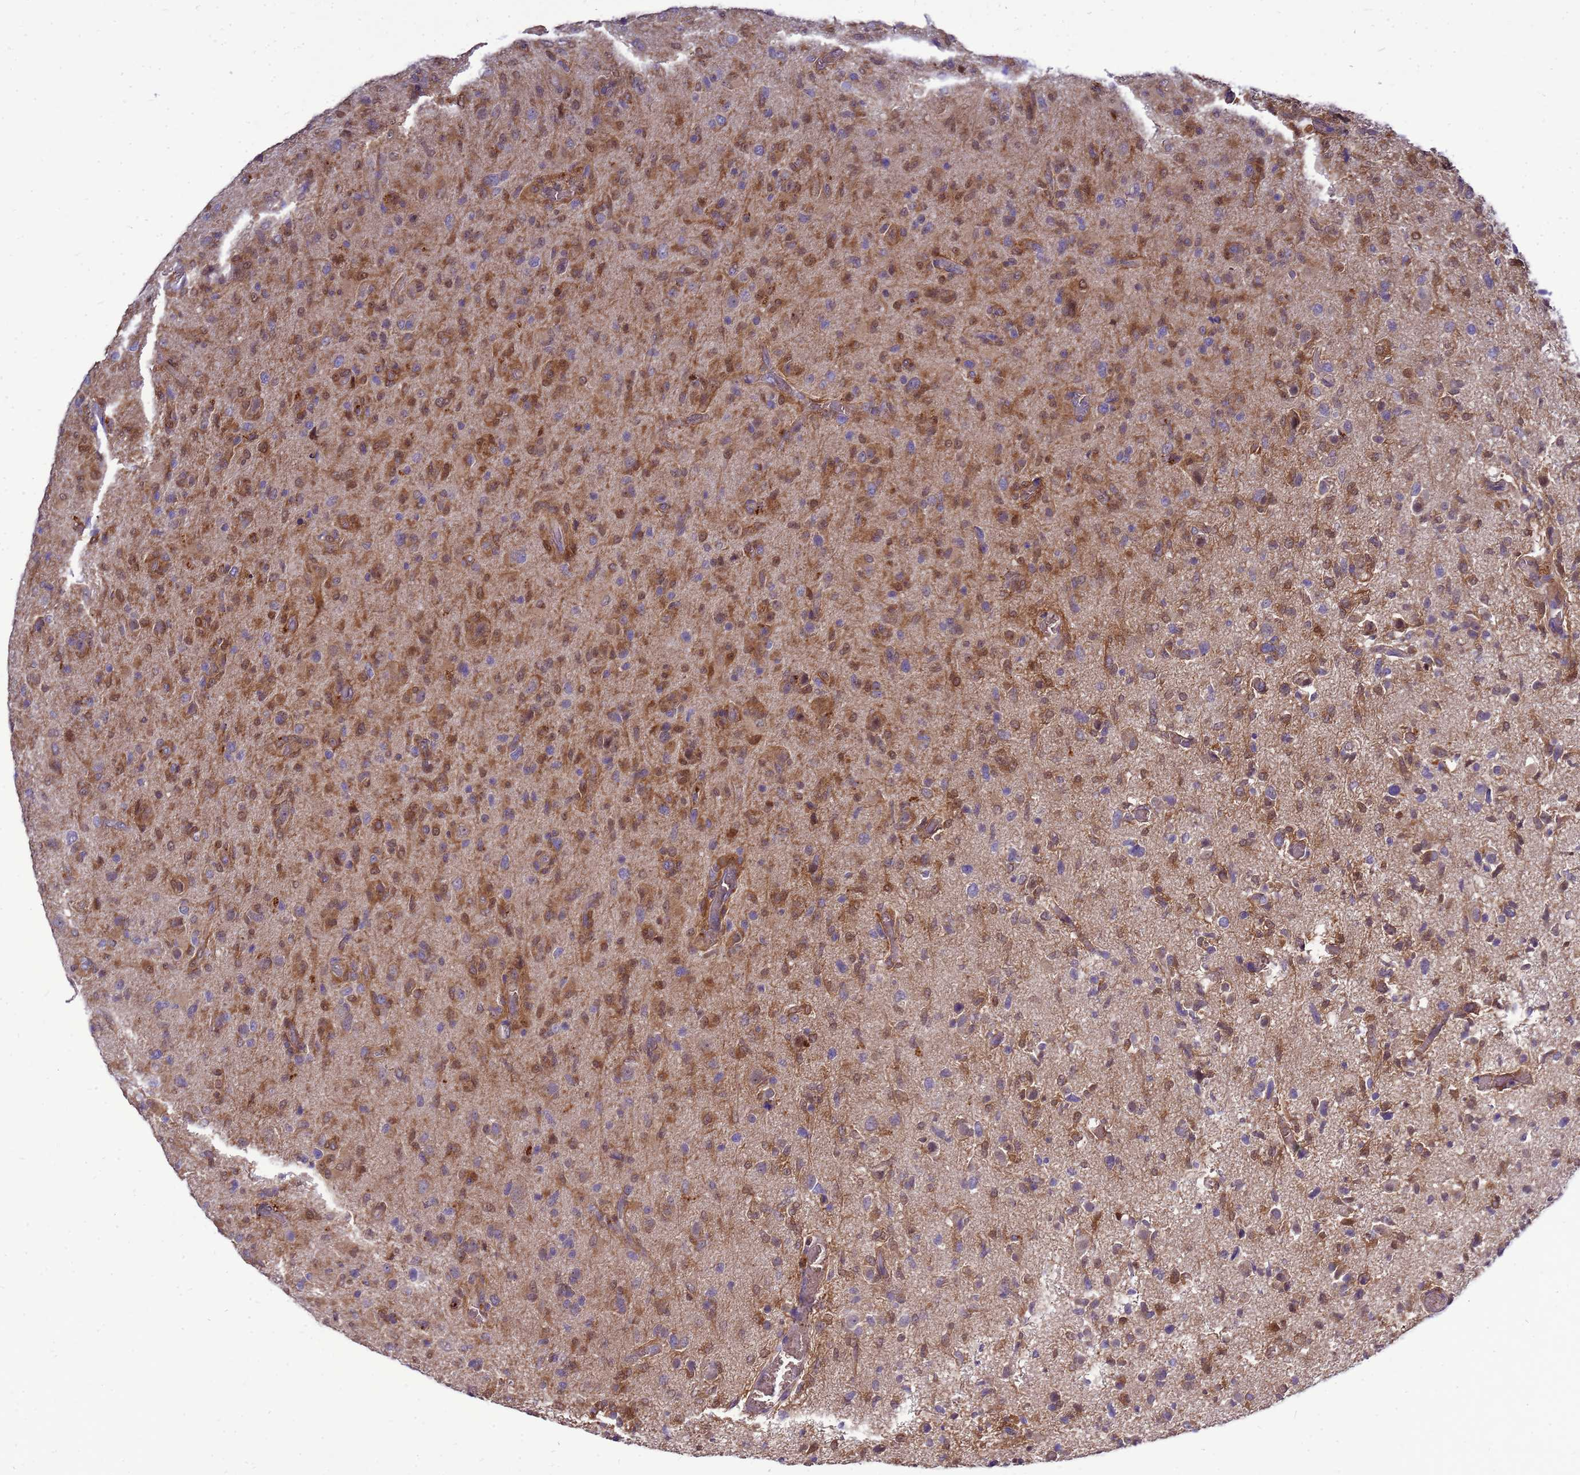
{"staining": {"intensity": "strong", "quantity": ">75%", "location": "cytoplasmic/membranous,nuclear"}, "tissue": "glioma", "cell_type": "Tumor cells", "image_type": "cancer", "snomed": [{"axis": "morphology", "description": "Glioma, malignant, High grade"}, {"axis": "topography", "description": "Brain"}], "caption": "Malignant high-grade glioma stained for a protein shows strong cytoplasmic/membranous and nuclear positivity in tumor cells. Using DAB (3,3'-diaminobenzidine) (brown) and hematoxylin (blue) stains, captured at high magnification using brightfield microscopy.", "gene": "EIF4EBP3", "patient": {"sex": "female", "age": 57}}